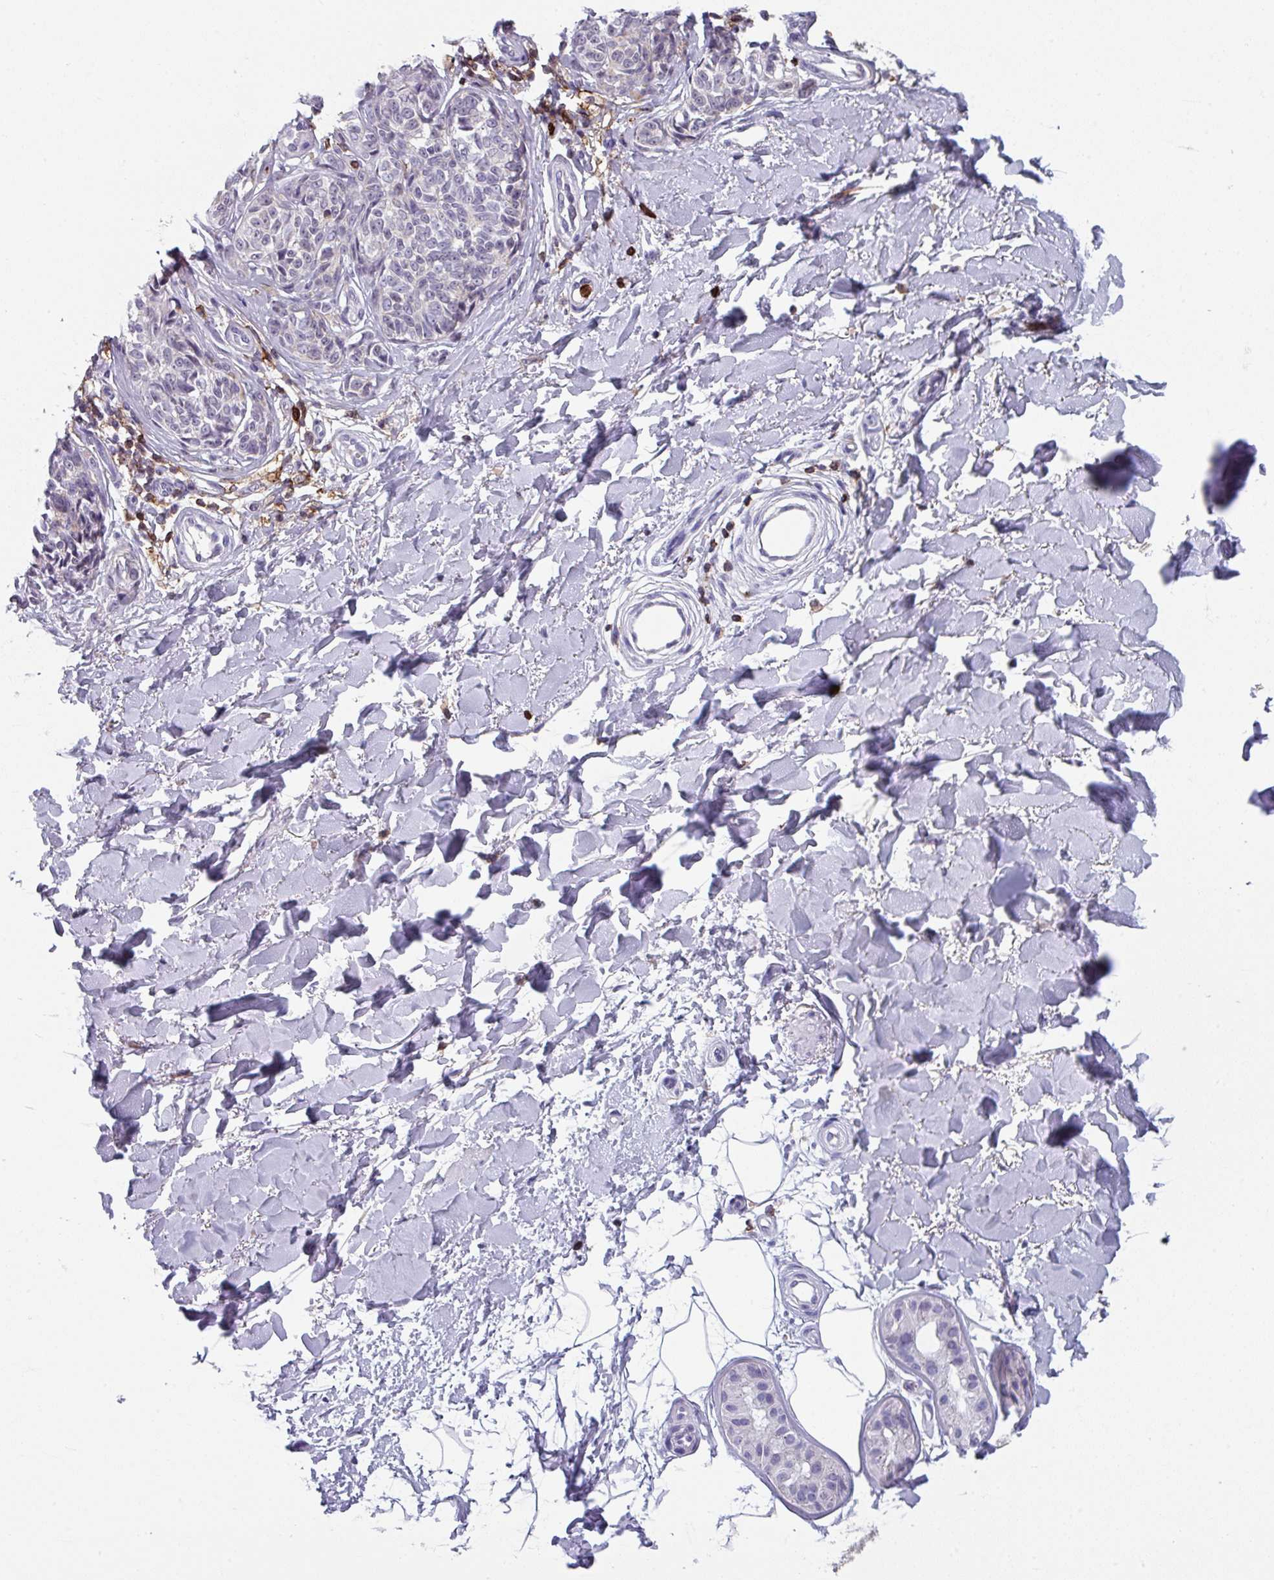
{"staining": {"intensity": "negative", "quantity": "none", "location": "none"}, "tissue": "melanoma", "cell_type": "Tumor cells", "image_type": "cancer", "snomed": [{"axis": "morphology", "description": "Malignant melanoma, NOS"}, {"axis": "topography", "description": "Skin"}], "caption": "Immunohistochemistry image of neoplastic tissue: human malignant melanoma stained with DAB (3,3'-diaminobenzidine) exhibits no significant protein expression in tumor cells.", "gene": "EXOSC5", "patient": {"sex": "female", "age": 37}}